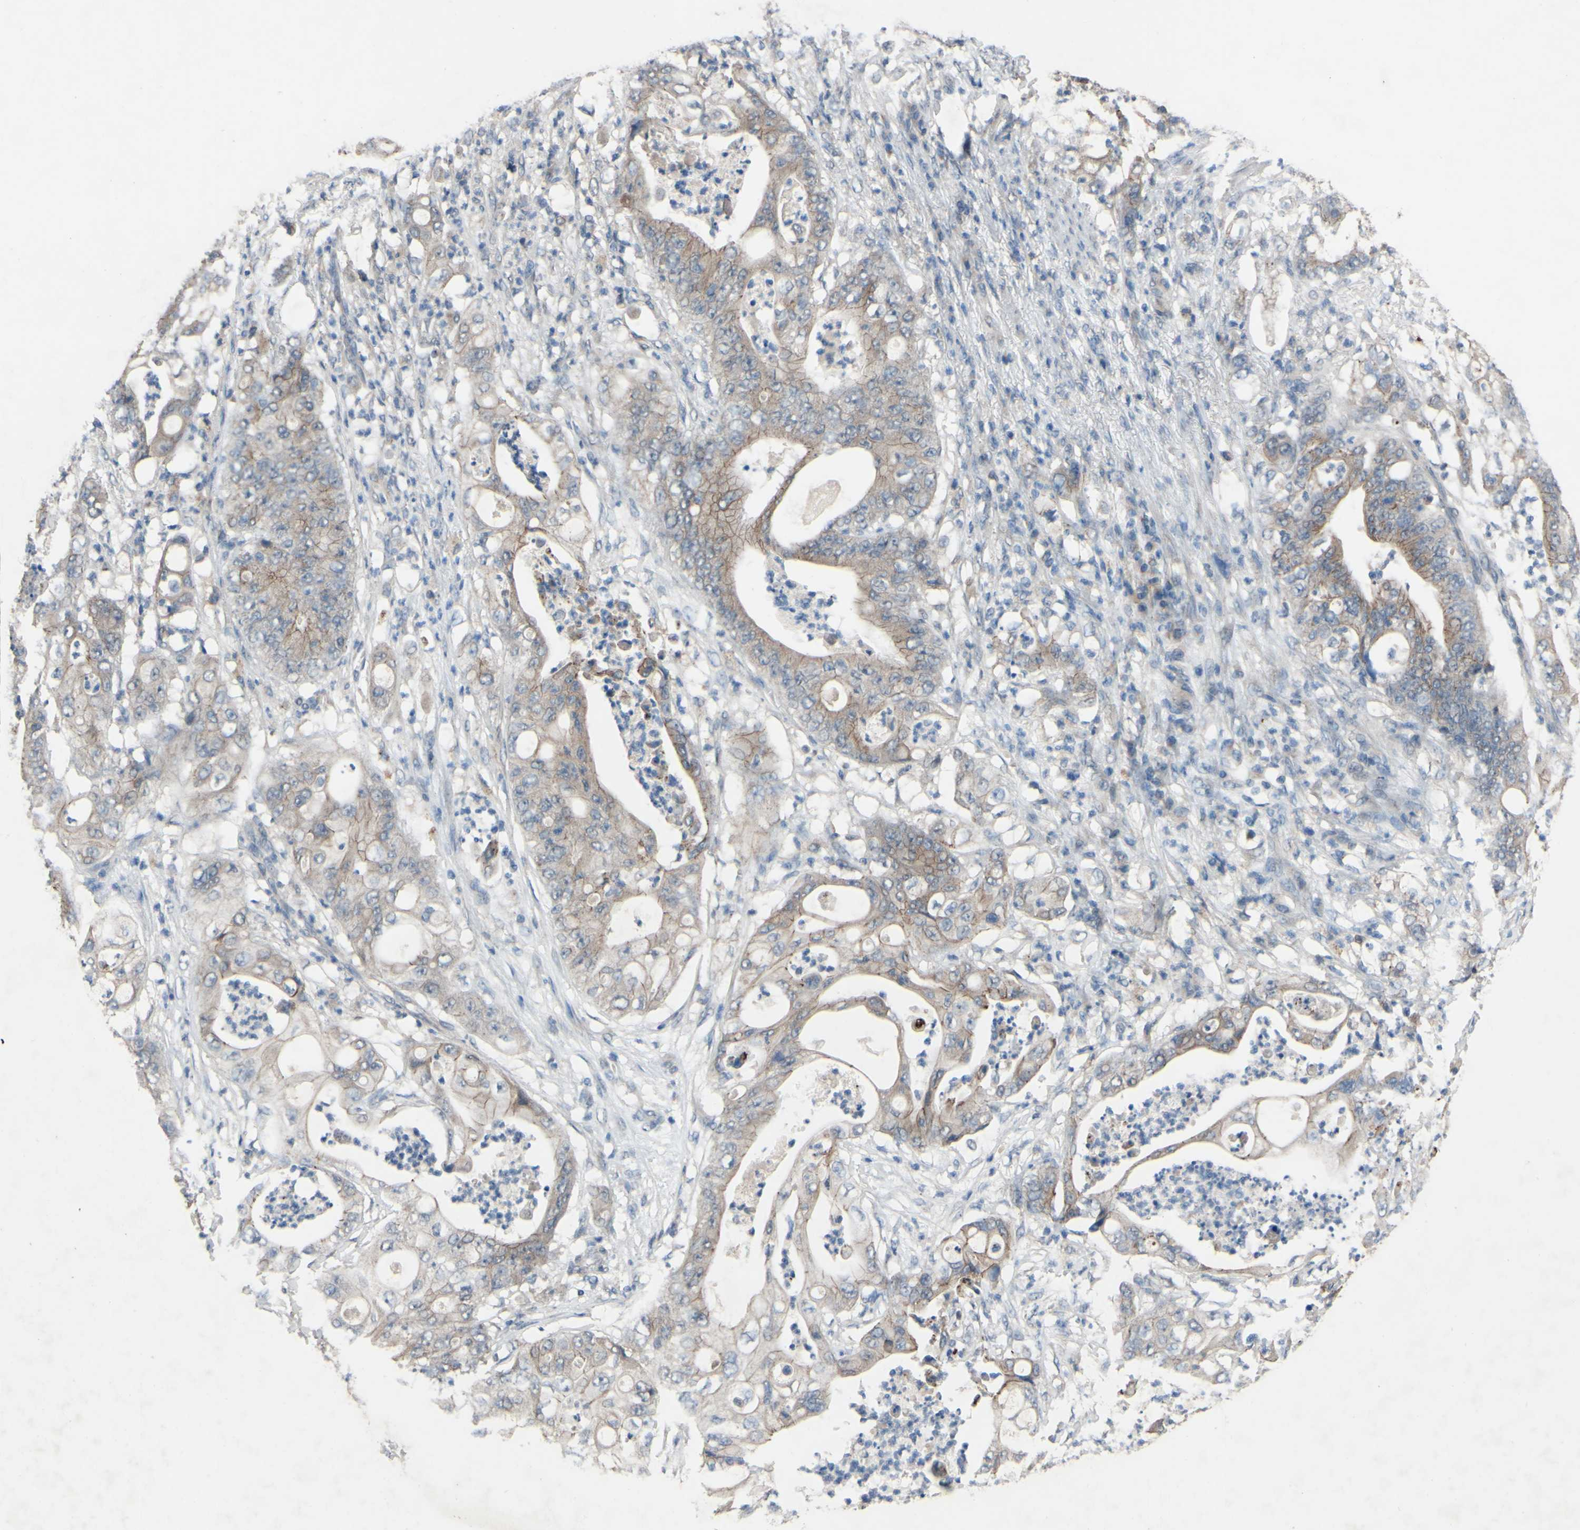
{"staining": {"intensity": "weak", "quantity": ">75%", "location": "cytoplasmic/membranous"}, "tissue": "stomach cancer", "cell_type": "Tumor cells", "image_type": "cancer", "snomed": [{"axis": "morphology", "description": "Adenocarcinoma, NOS"}, {"axis": "topography", "description": "Stomach"}], "caption": "Stomach adenocarcinoma stained for a protein displays weak cytoplasmic/membranous positivity in tumor cells.", "gene": "CDCP1", "patient": {"sex": "female", "age": 73}}